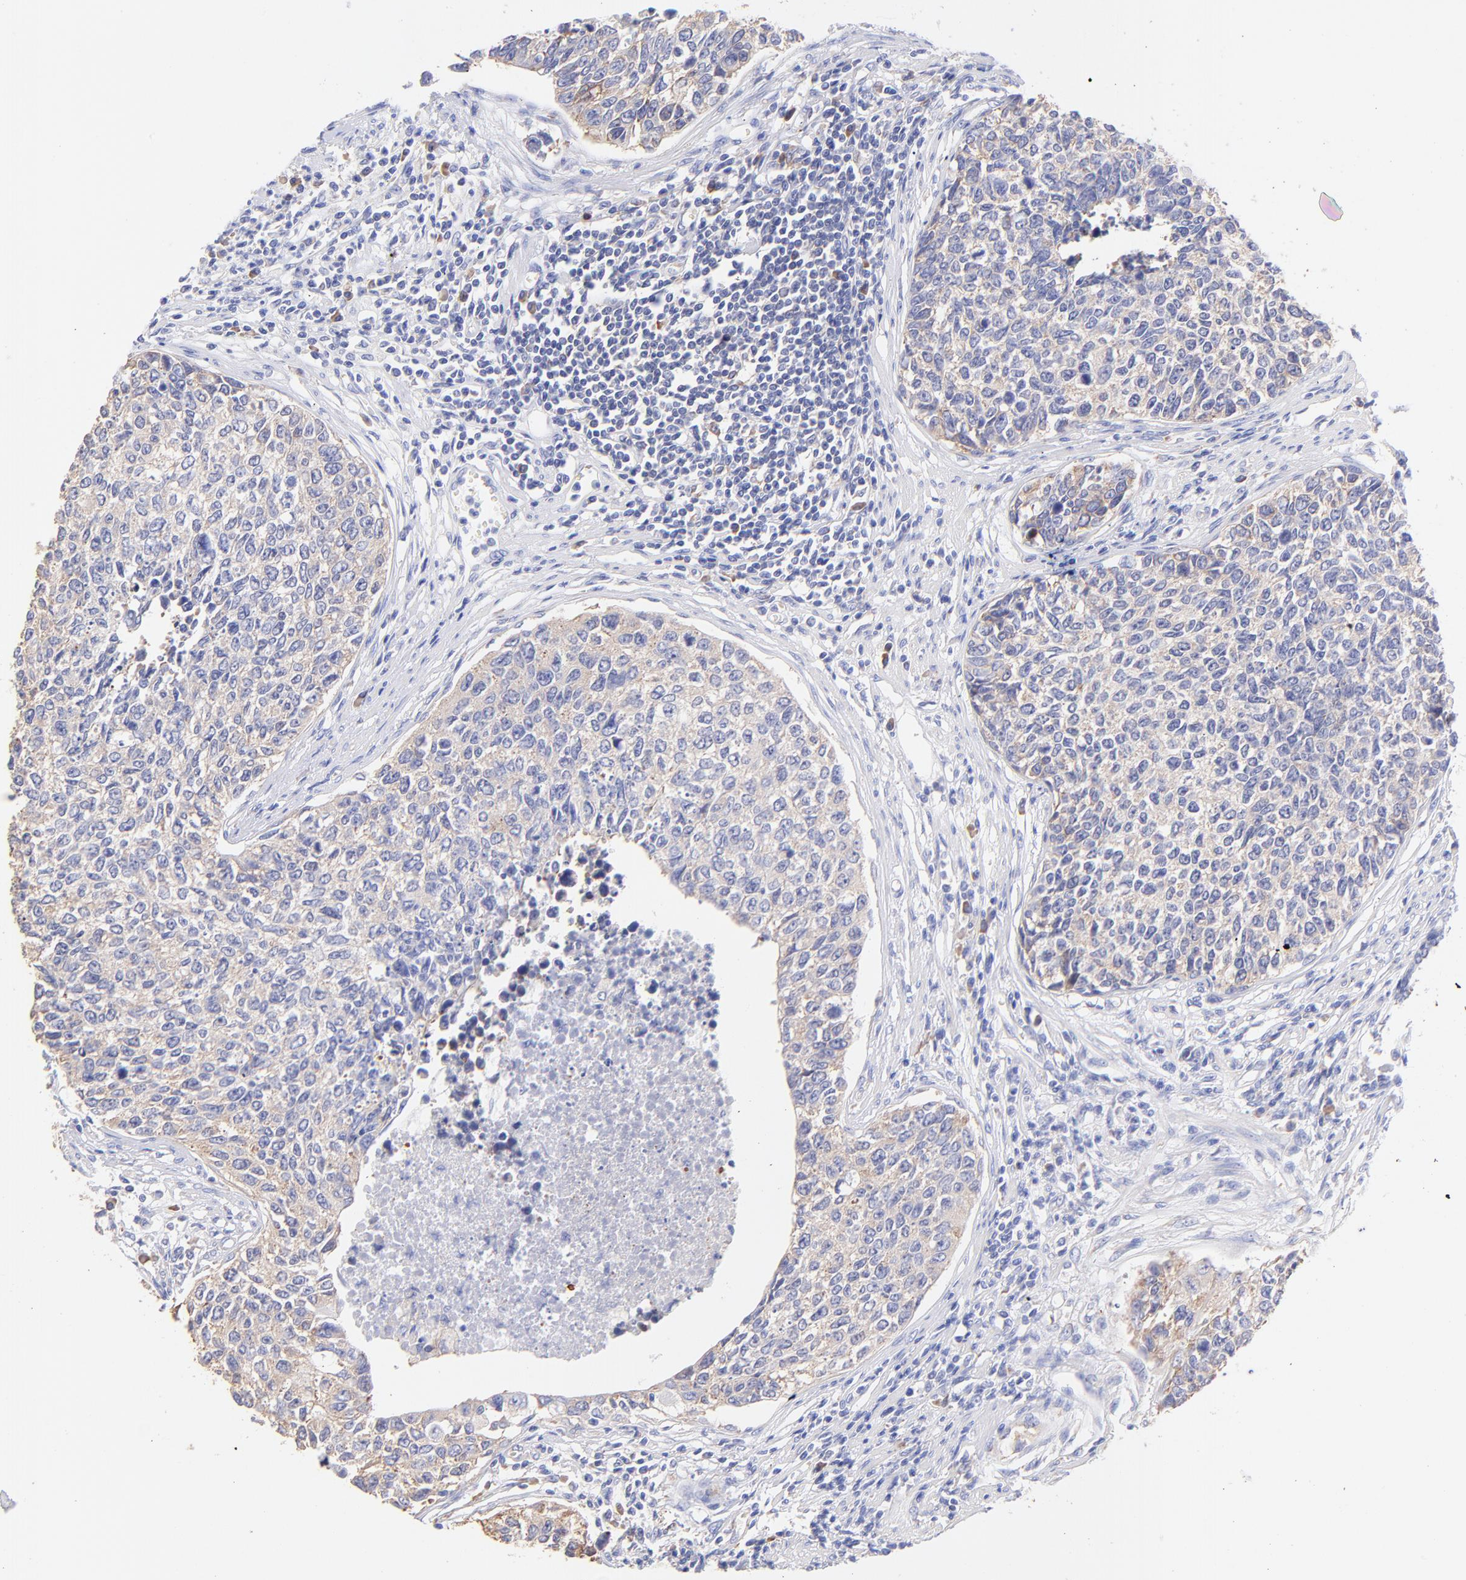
{"staining": {"intensity": "weak", "quantity": ">75%", "location": "cytoplasmic/membranous"}, "tissue": "urothelial cancer", "cell_type": "Tumor cells", "image_type": "cancer", "snomed": [{"axis": "morphology", "description": "Urothelial carcinoma, High grade"}, {"axis": "topography", "description": "Urinary bladder"}], "caption": "Tumor cells display low levels of weak cytoplasmic/membranous positivity in approximately >75% of cells in human high-grade urothelial carcinoma.", "gene": "RPL30", "patient": {"sex": "male", "age": 81}}